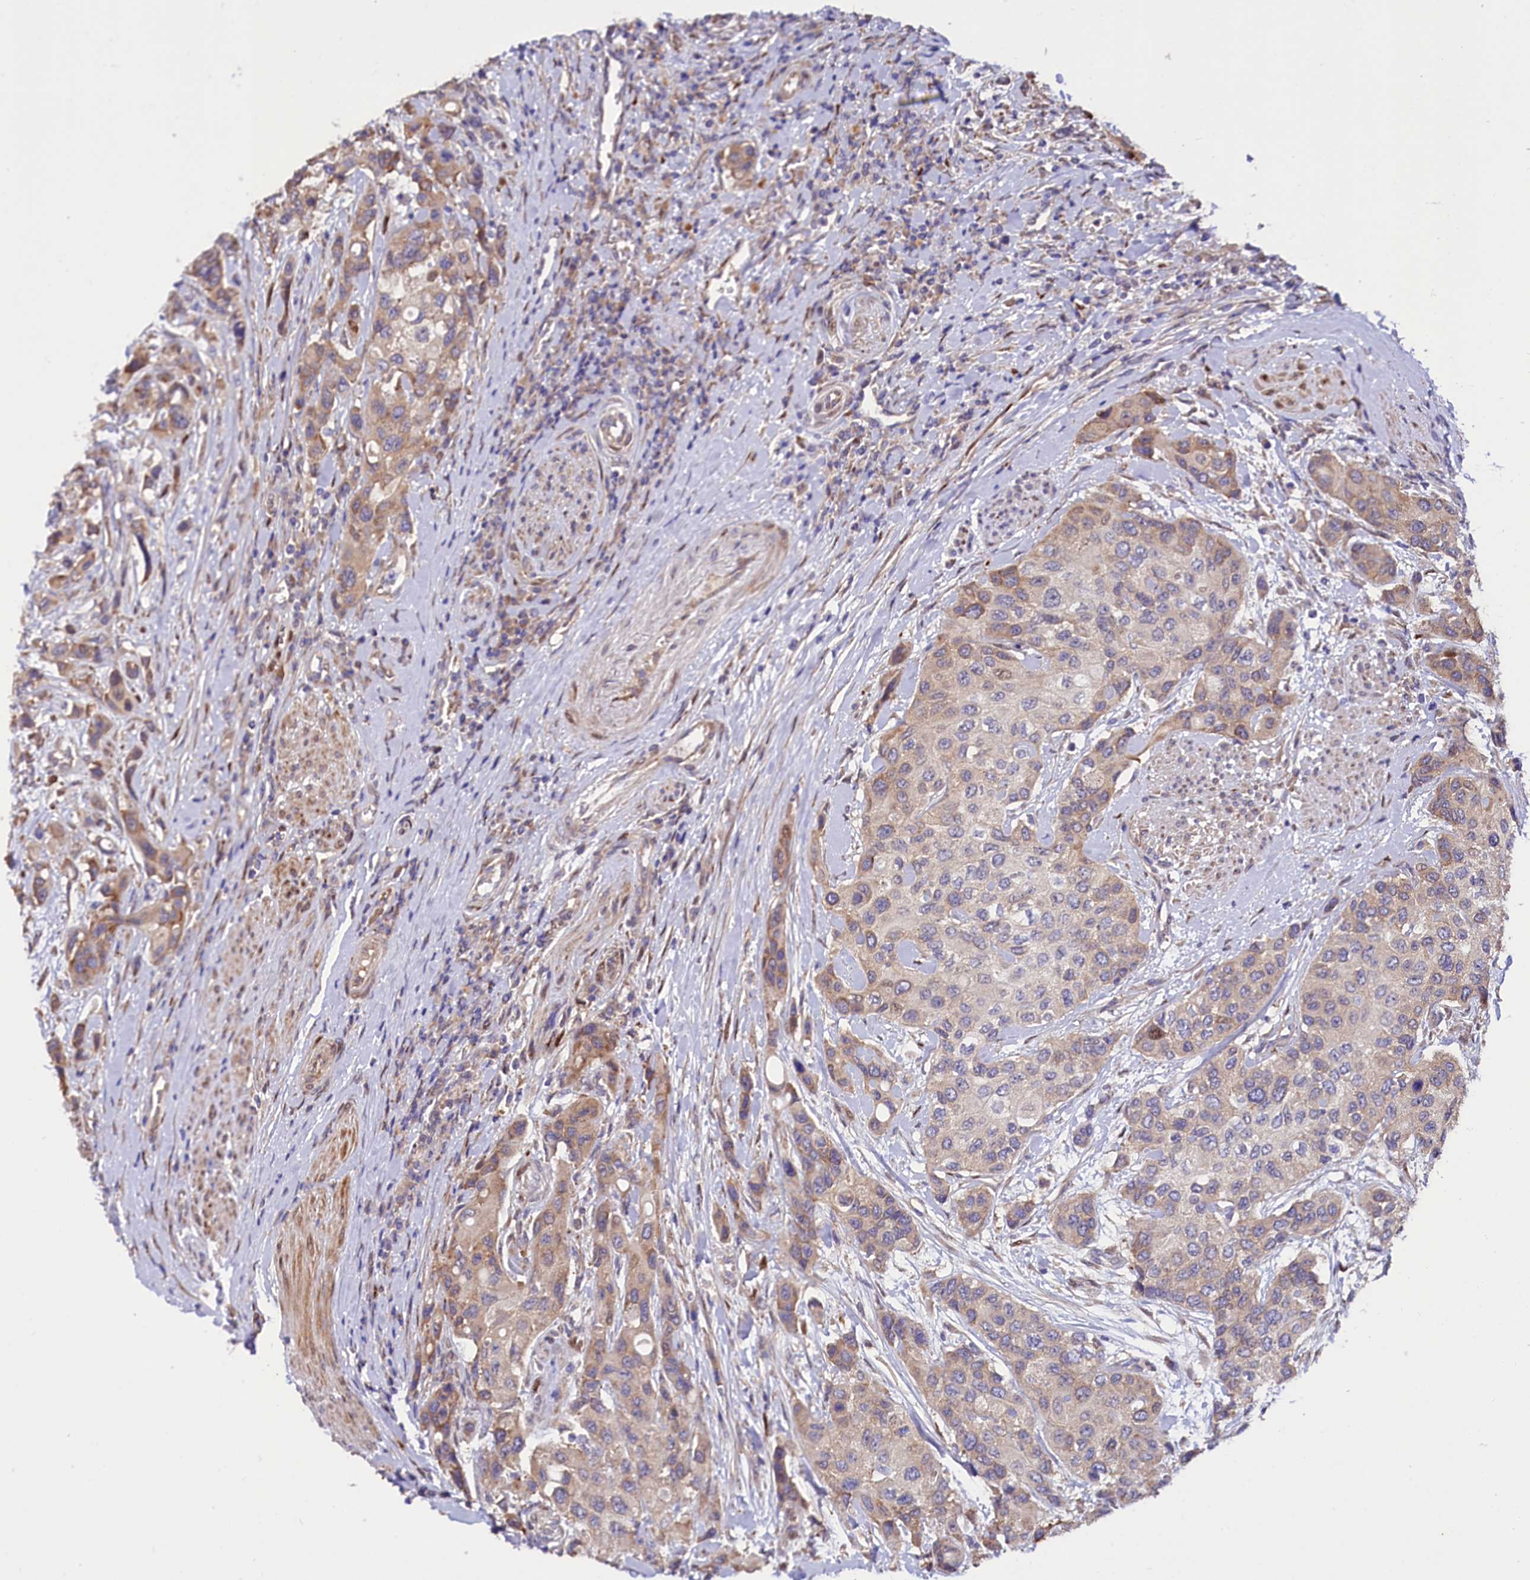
{"staining": {"intensity": "moderate", "quantity": "<25%", "location": "cytoplasmic/membranous"}, "tissue": "urothelial cancer", "cell_type": "Tumor cells", "image_type": "cancer", "snomed": [{"axis": "morphology", "description": "Normal tissue, NOS"}, {"axis": "morphology", "description": "Urothelial carcinoma, High grade"}, {"axis": "topography", "description": "Vascular tissue"}, {"axis": "topography", "description": "Urinary bladder"}], "caption": "Immunohistochemistry of human urothelial carcinoma (high-grade) exhibits low levels of moderate cytoplasmic/membranous staining in approximately <25% of tumor cells.", "gene": "PDZRN3", "patient": {"sex": "female", "age": 56}}